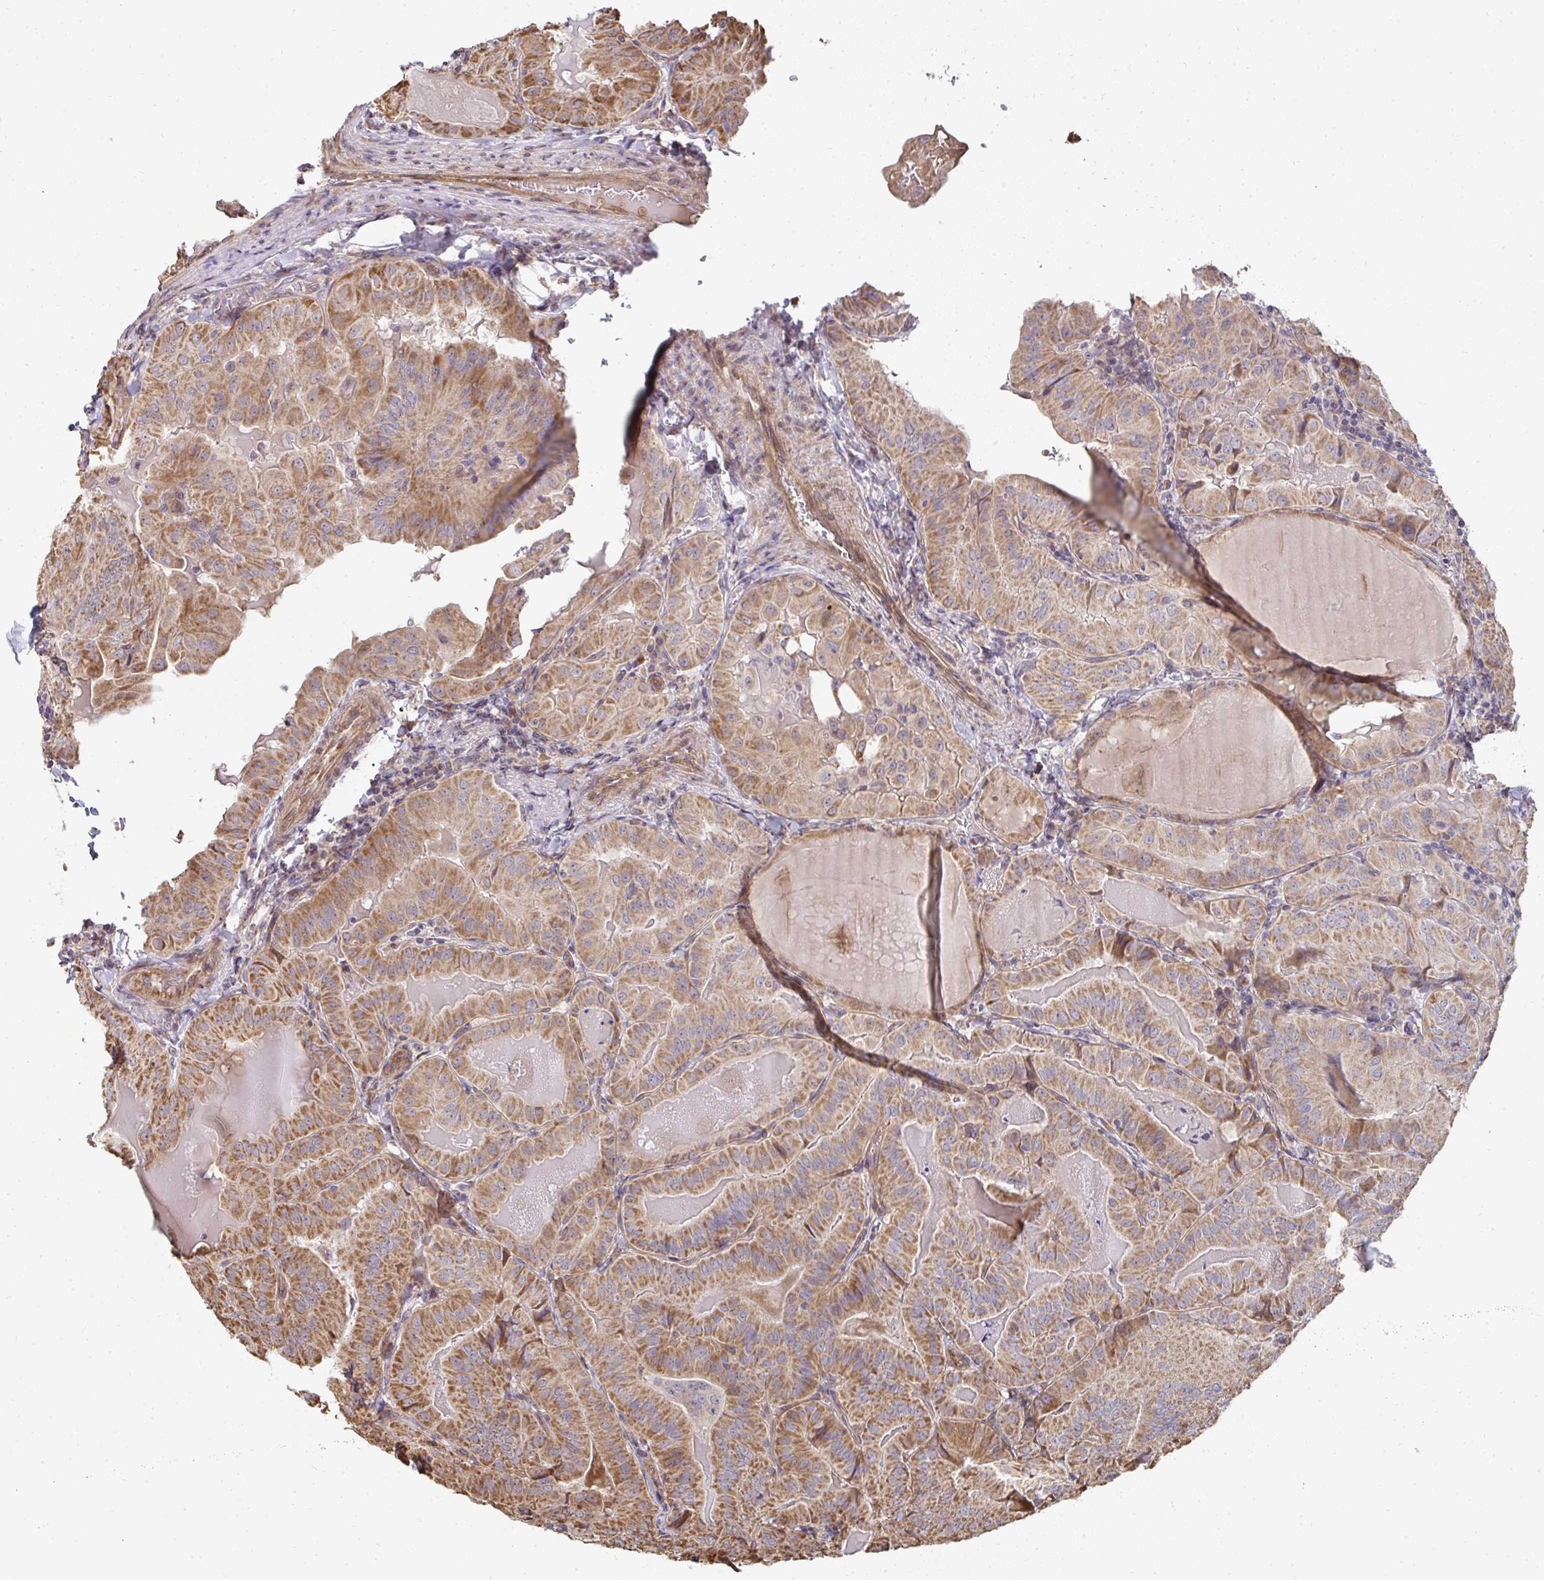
{"staining": {"intensity": "moderate", "quantity": ">75%", "location": "cytoplasmic/membranous"}, "tissue": "thyroid cancer", "cell_type": "Tumor cells", "image_type": "cancer", "snomed": [{"axis": "morphology", "description": "Papillary adenocarcinoma, NOS"}, {"axis": "topography", "description": "Thyroid gland"}], "caption": "A brown stain labels moderate cytoplasmic/membranous positivity of a protein in human papillary adenocarcinoma (thyroid) tumor cells.", "gene": "AGTPBP1", "patient": {"sex": "female", "age": 68}}